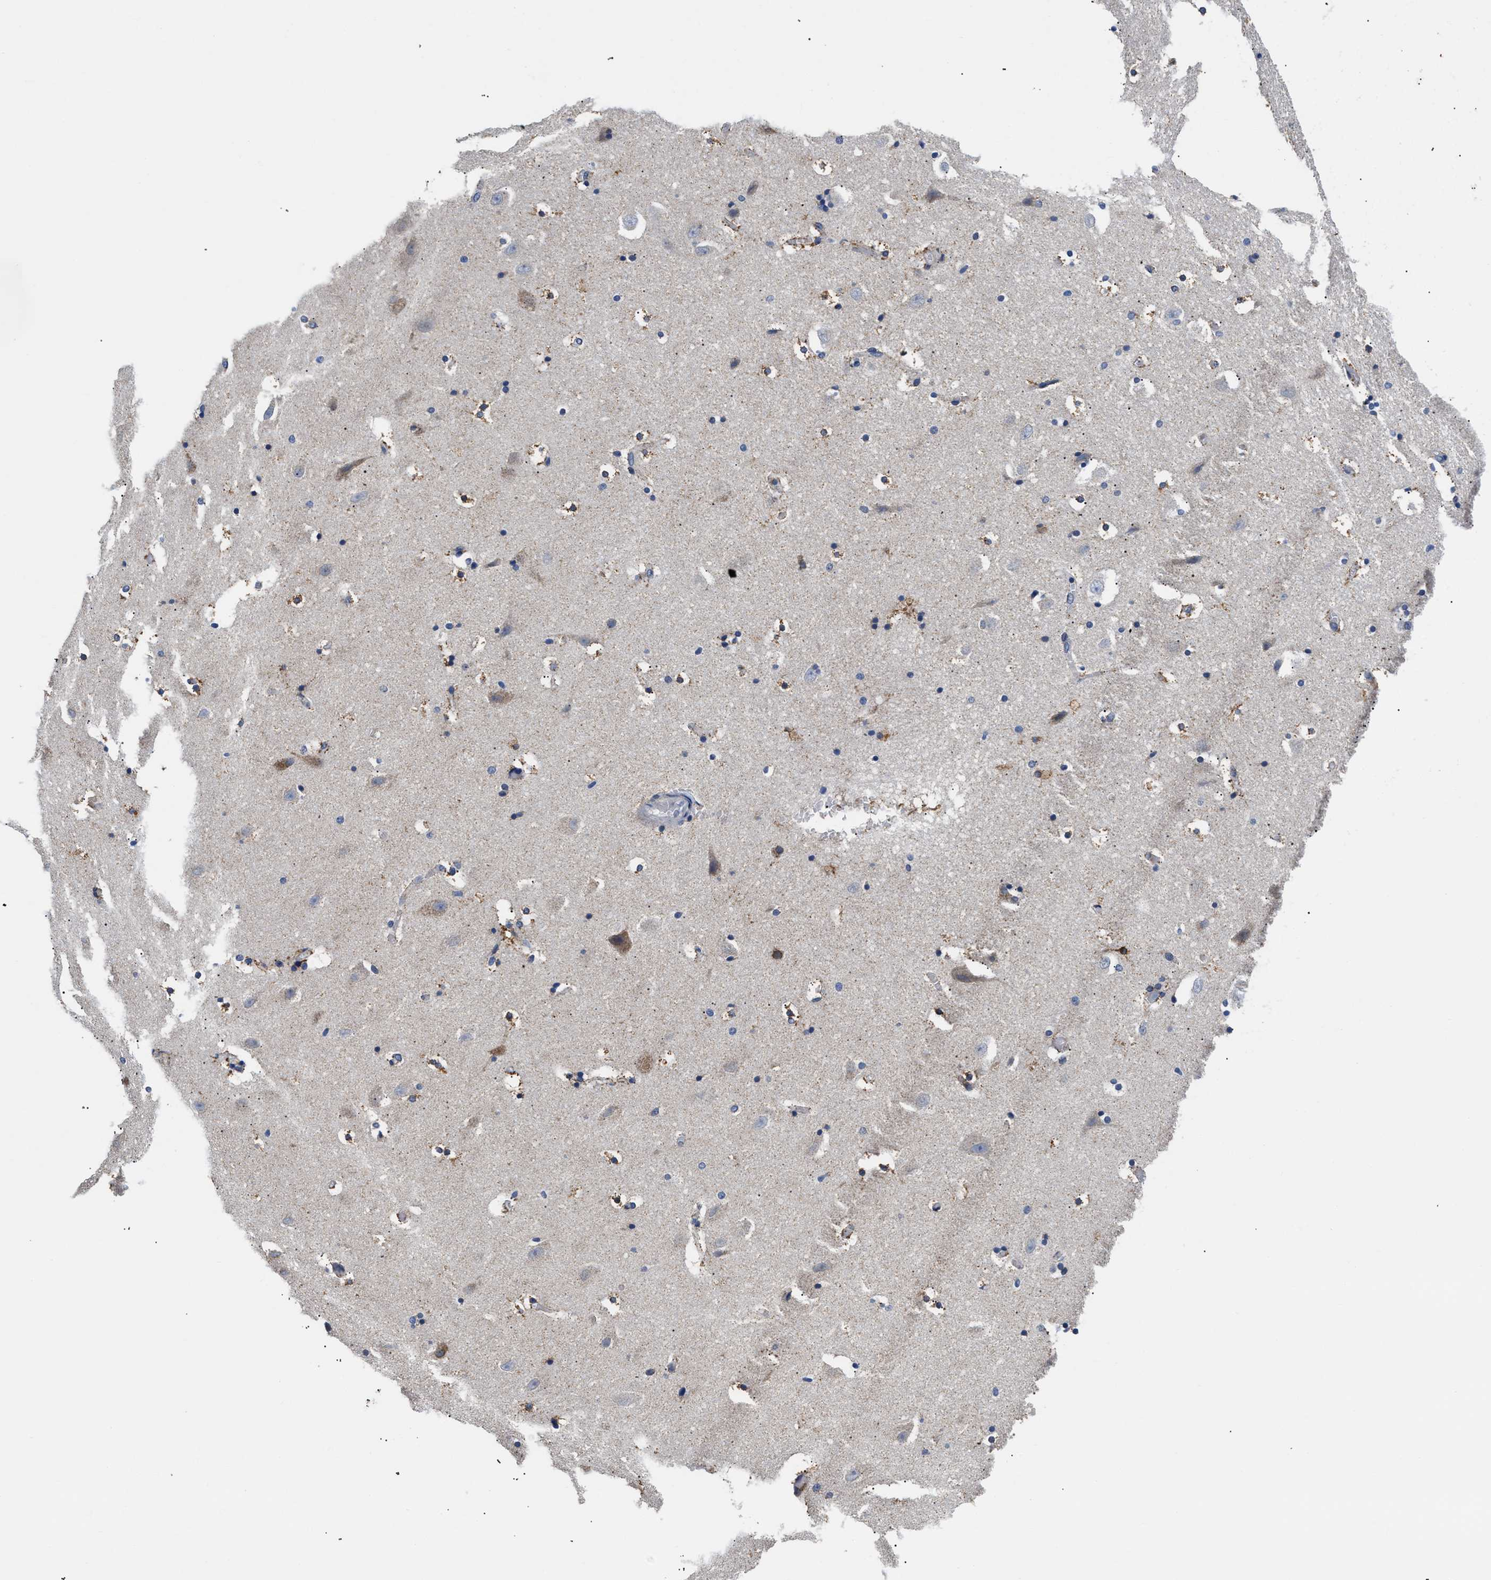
{"staining": {"intensity": "moderate", "quantity": "<25%", "location": "cytoplasmic/membranous"}, "tissue": "hippocampus", "cell_type": "Glial cells", "image_type": "normal", "snomed": [{"axis": "morphology", "description": "Normal tissue, NOS"}, {"axis": "topography", "description": "Hippocampus"}], "caption": "A low amount of moderate cytoplasmic/membranous staining is present in about <25% of glial cells in benign hippocampus. (brown staining indicates protein expression, while blue staining denotes nuclei).", "gene": "RINT1", "patient": {"sex": "male", "age": 45}}